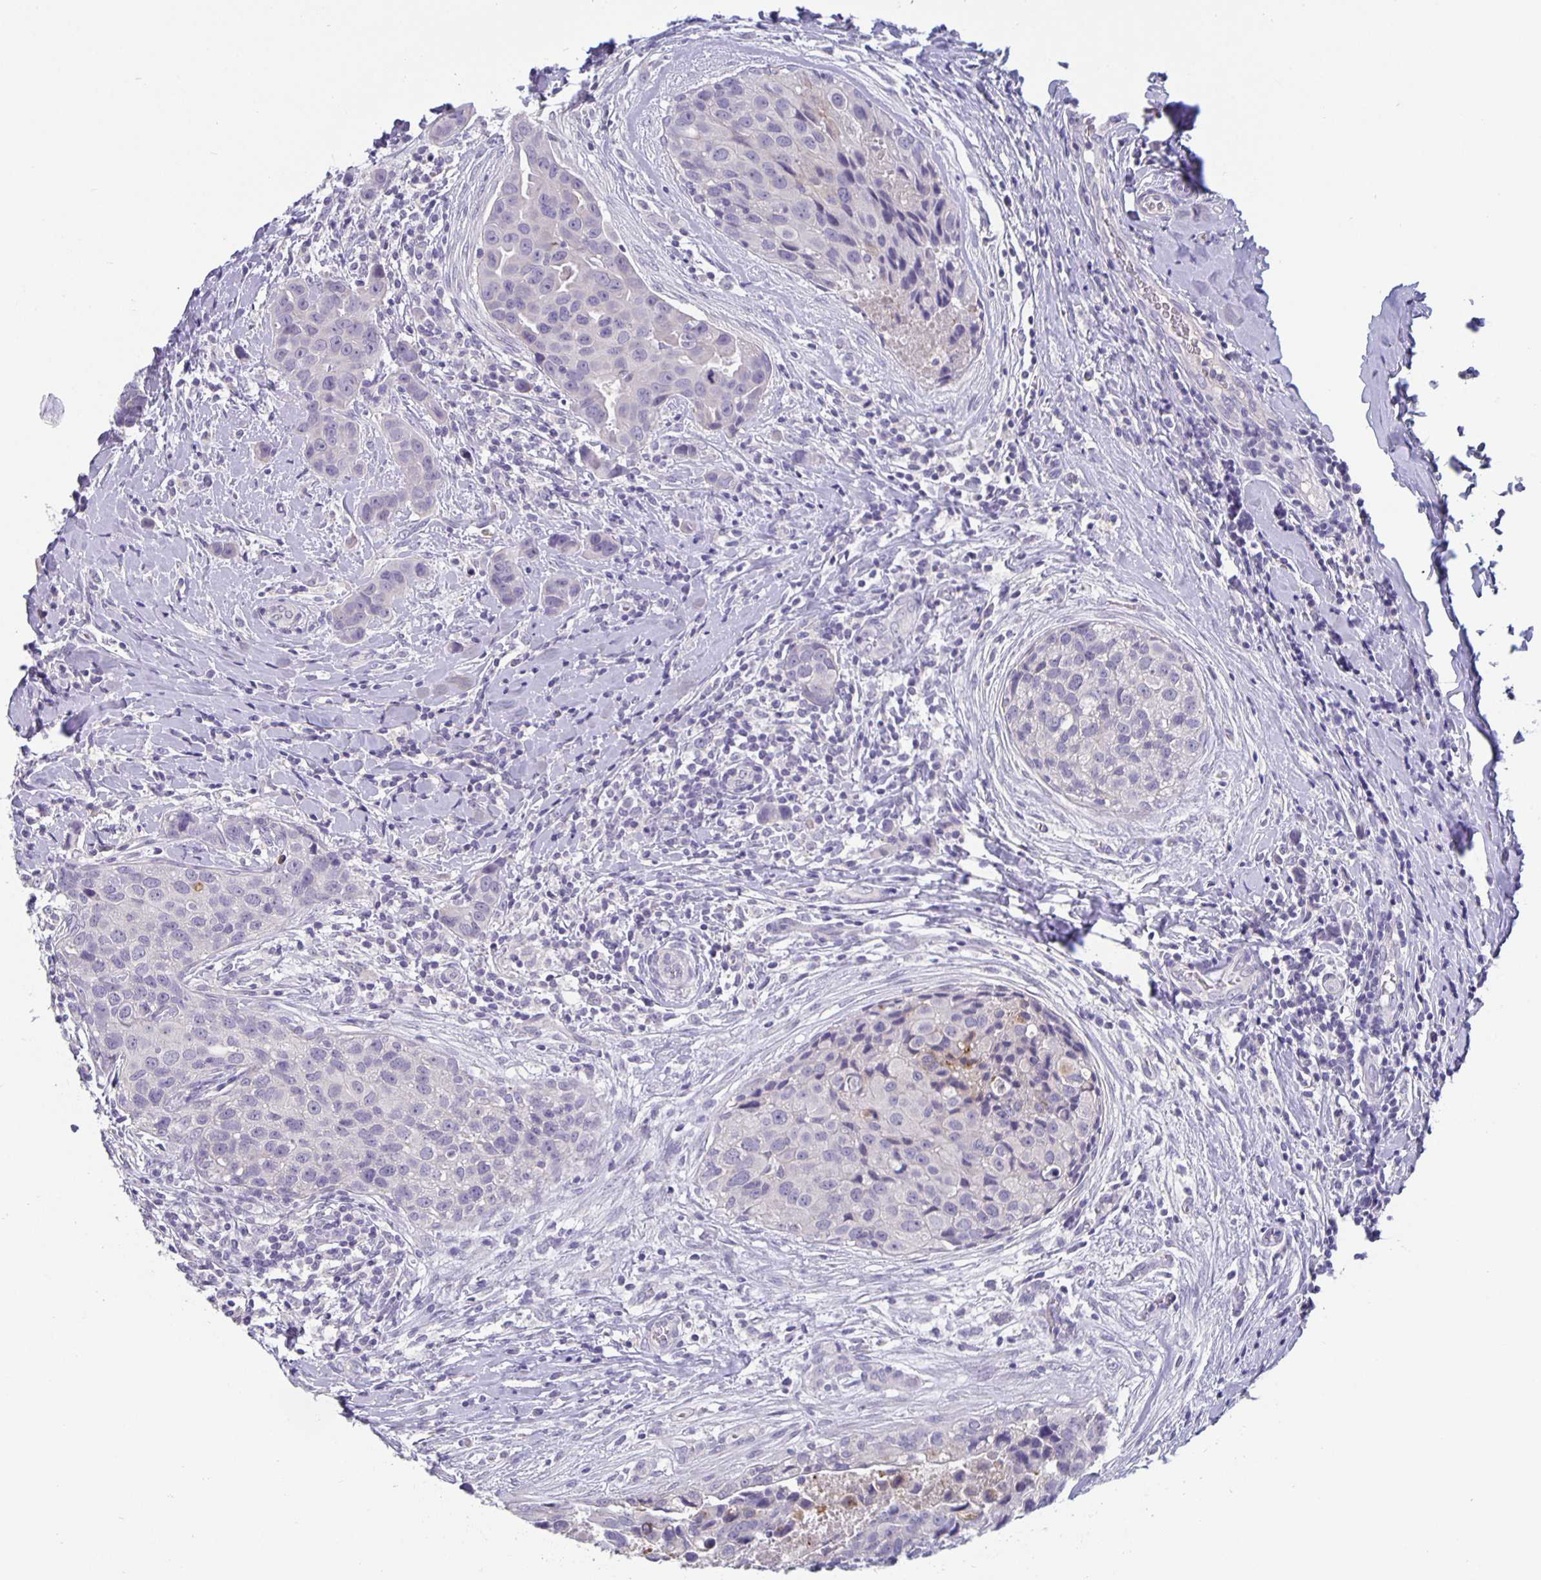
{"staining": {"intensity": "negative", "quantity": "none", "location": "none"}, "tissue": "breast cancer", "cell_type": "Tumor cells", "image_type": "cancer", "snomed": [{"axis": "morphology", "description": "Duct carcinoma"}, {"axis": "topography", "description": "Breast"}], "caption": "A high-resolution image shows immunohistochemistry (IHC) staining of invasive ductal carcinoma (breast), which reveals no significant expression in tumor cells.", "gene": "GDF15", "patient": {"sex": "female", "age": 24}}